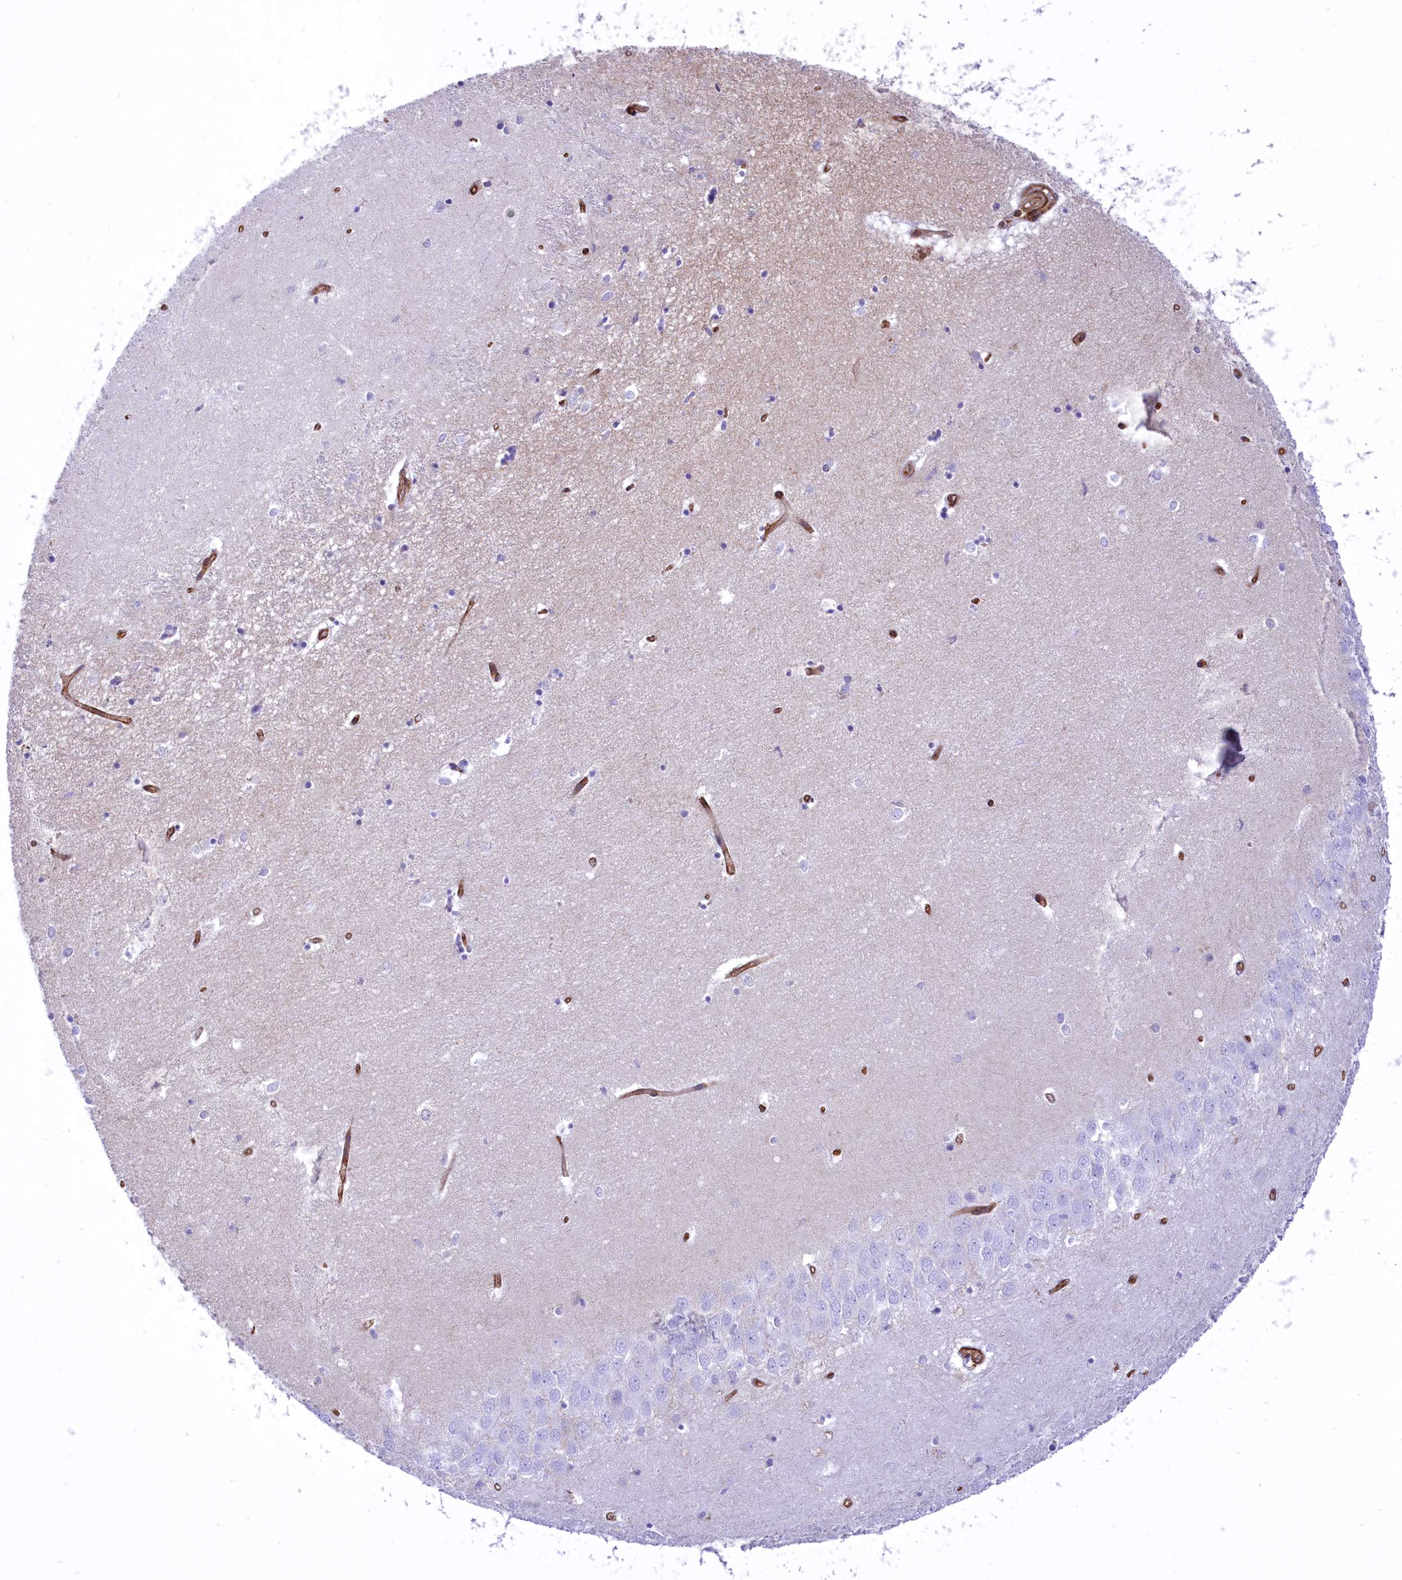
{"staining": {"intensity": "moderate", "quantity": "<25%", "location": "cytoplasmic/membranous"}, "tissue": "hippocampus", "cell_type": "Glial cells", "image_type": "normal", "snomed": [{"axis": "morphology", "description": "Normal tissue, NOS"}, {"axis": "topography", "description": "Hippocampus"}], "caption": "Immunohistochemistry of benign hippocampus reveals low levels of moderate cytoplasmic/membranous staining in approximately <25% of glial cells. (brown staining indicates protein expression, while blue staining denotes nuclei).", "gene": "SEPTIN9", "patient": {"sex": "female", "age": 64}}